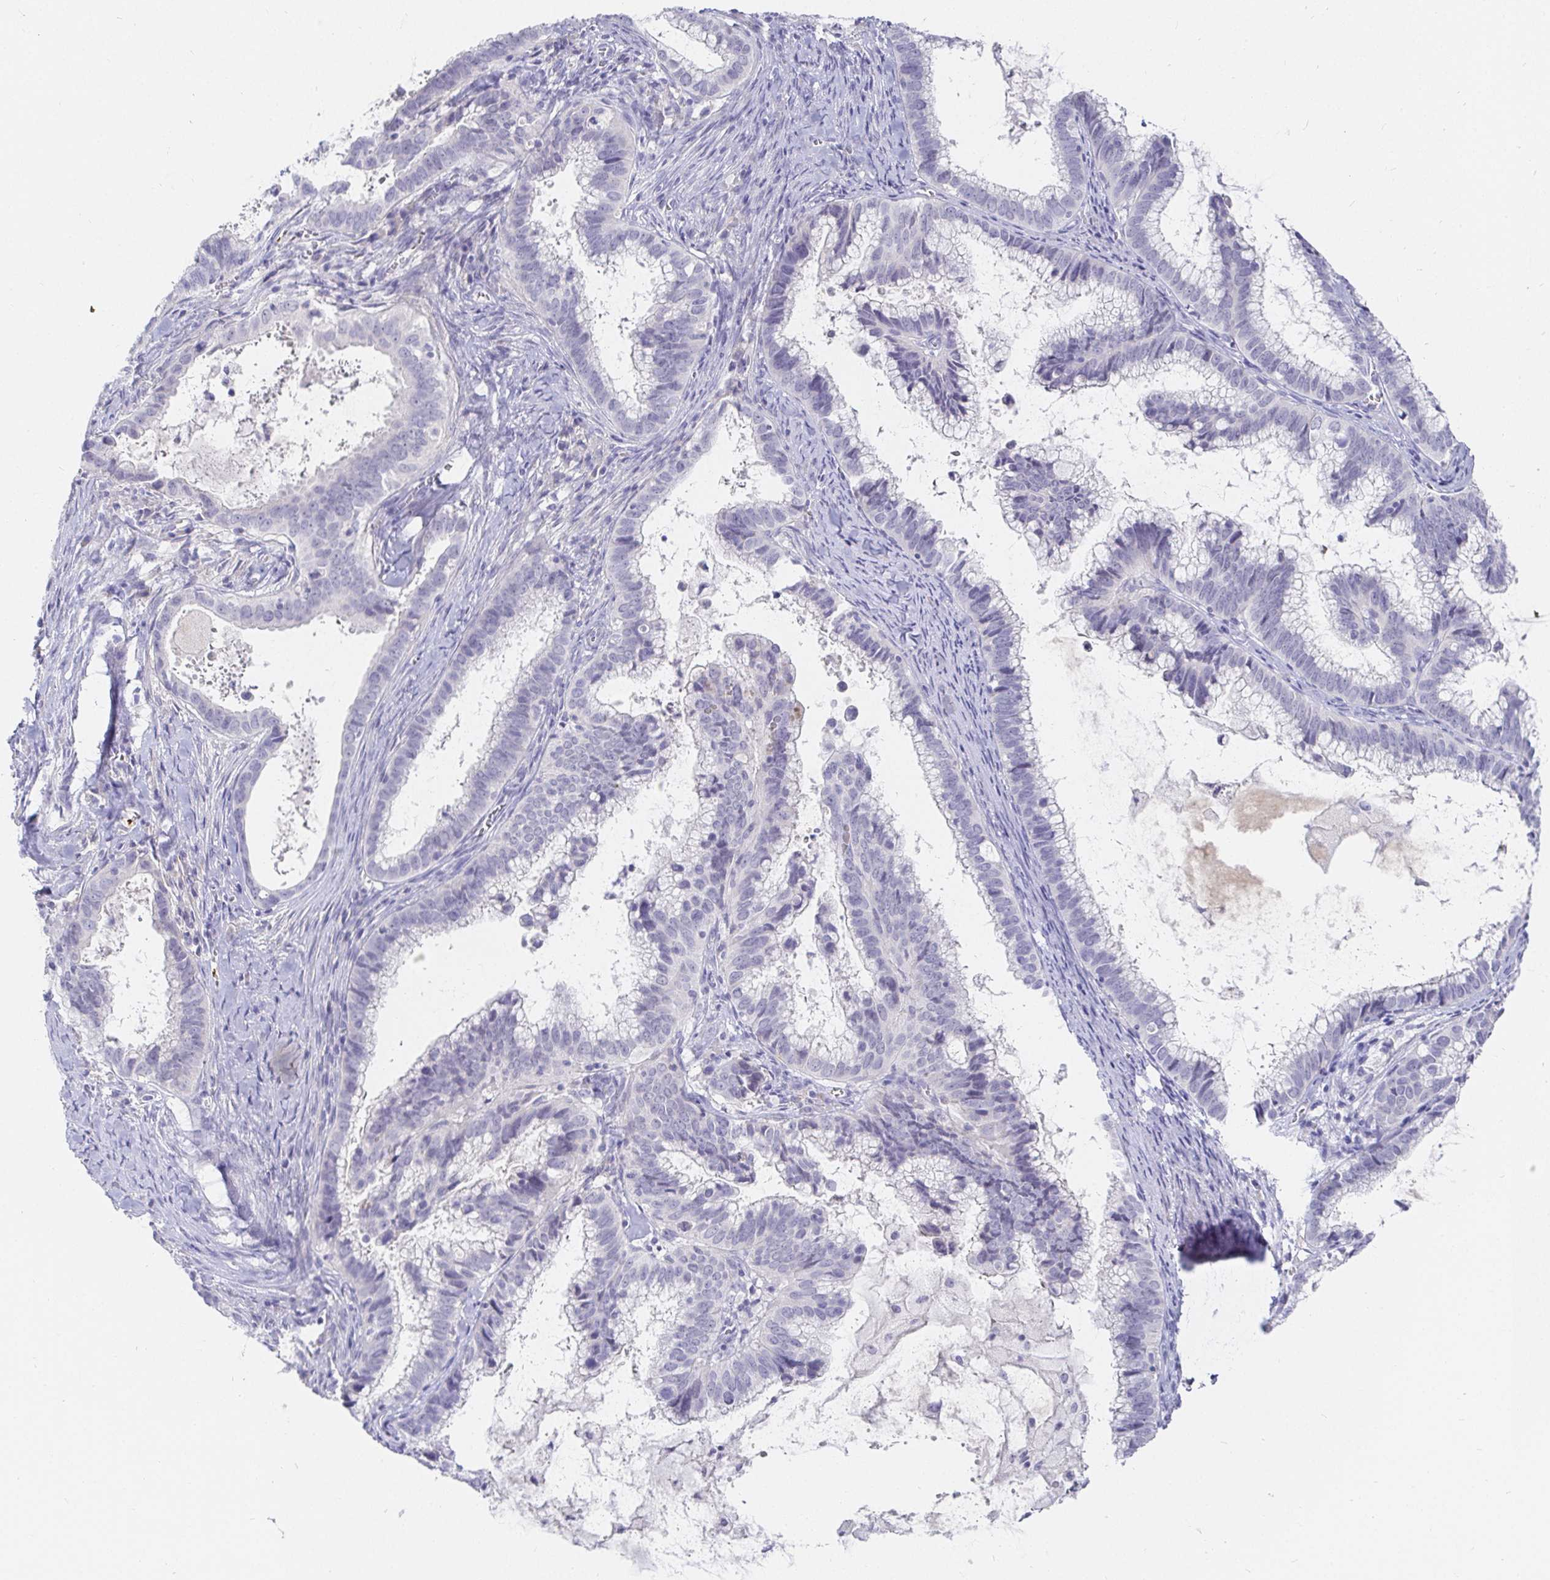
{"staining": {"intensity": "negative", "quantity": "none", "location": "none"}, "tissue": "cervical cancer", "cell_type": "Tumor cells", "image_type": "cancer", "snomed": [{"axis": "morphology", "description": "Adenocarcinoma, NOS"}, {"axis": "topography", "description": "Cervix"}], "caption": "Micrograph shows no significant protein expression in tumor cells of cervical cancer (adenocarcinoma).", "gene": "FGF21", "patient": {"sex": "female", "age": 61}}